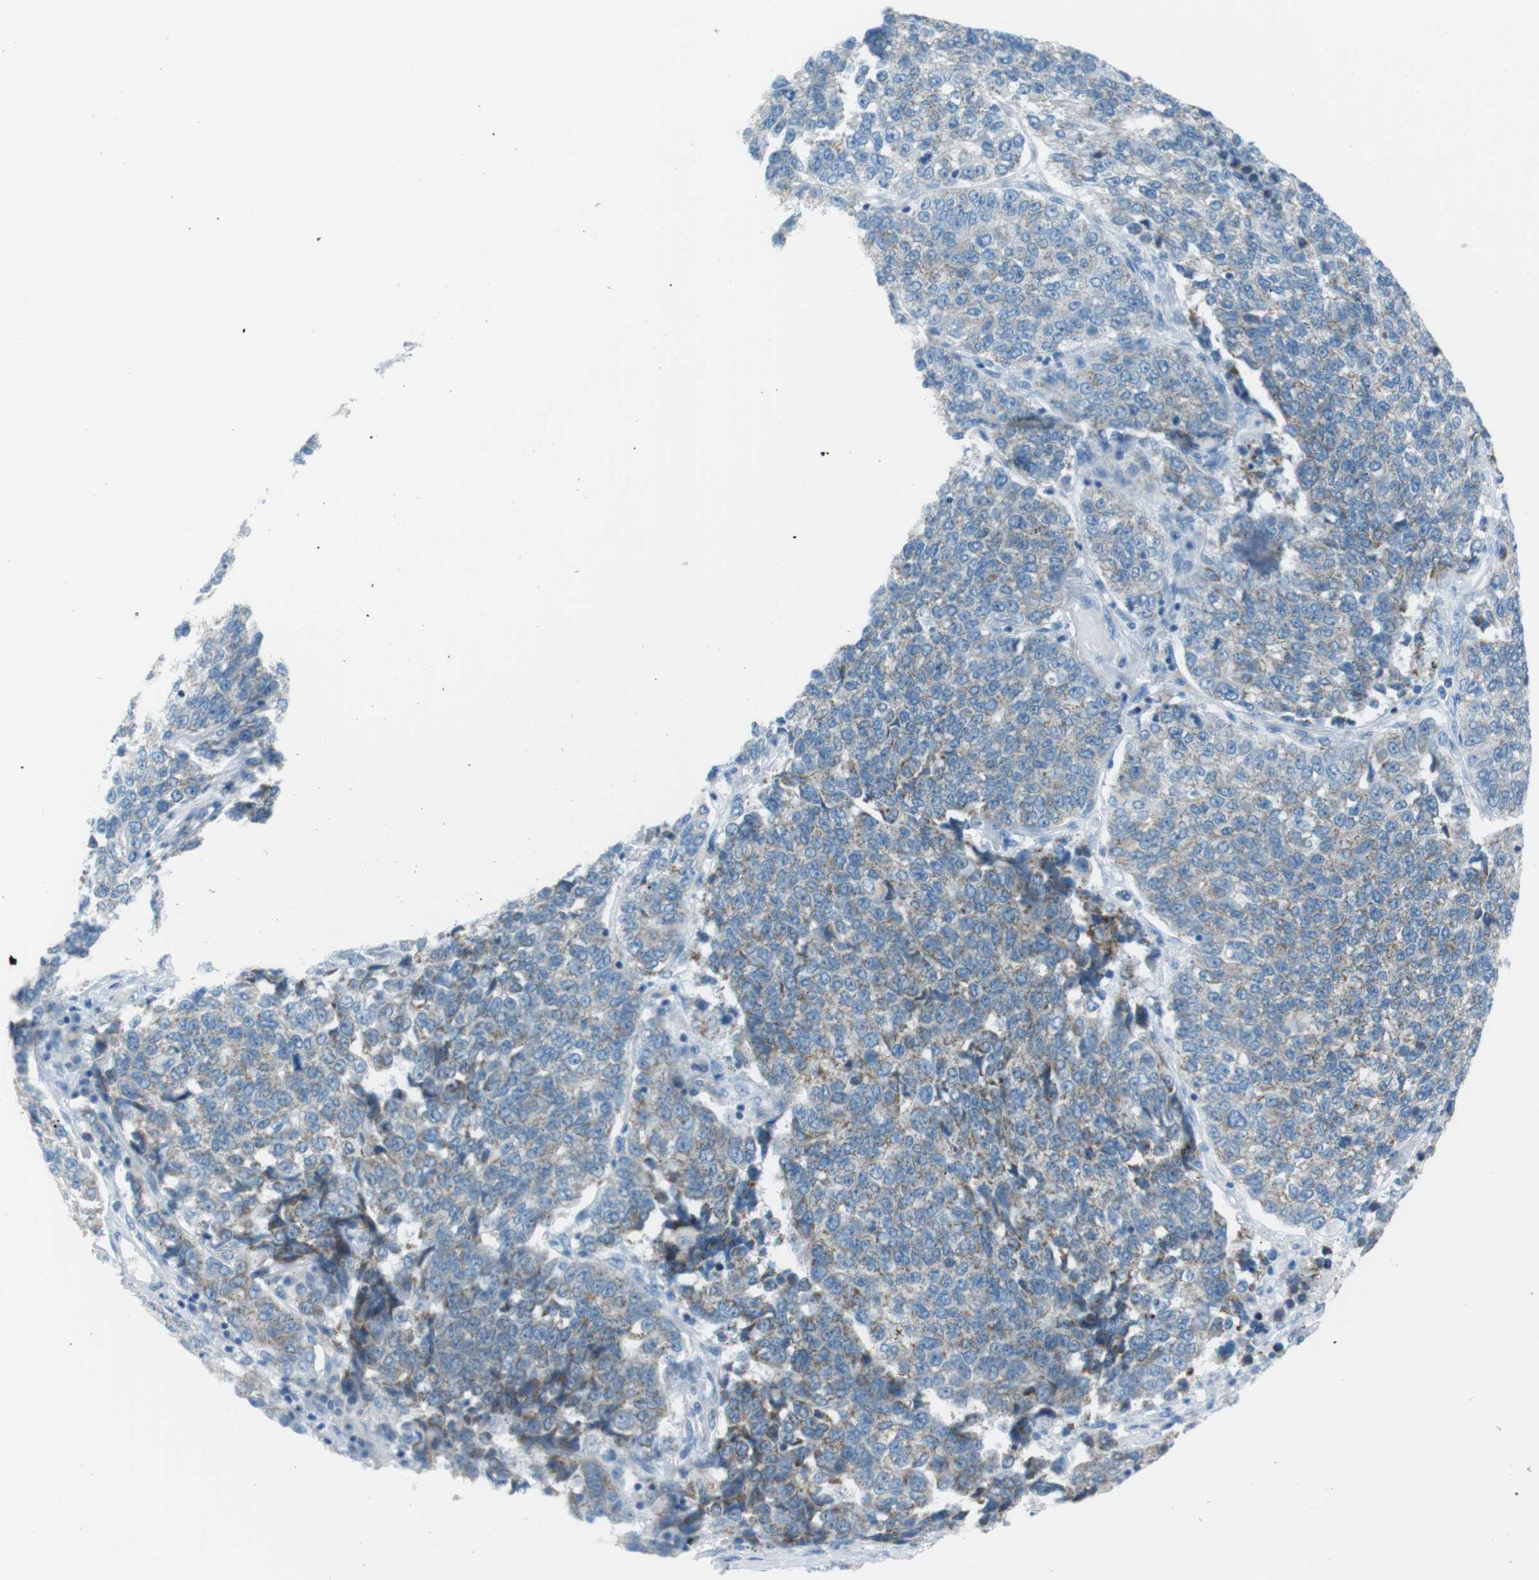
{"staining": {"intensity": "weak", "quantity": "25%-75%", "location": "cytoplasmic/membranous"}, "tissue": "lung cancer", "cell_type": "Tumor cells", "image_type": "cancer", "snomed": [{"axis": "morphology", "description": "Adenocarcinoma, NOS"}, {"axis": "topography", "description": "Lung"}], "caption": "Tumor cells display weak cytoplasmic/membranous positivity in approximately 25%-75% of cells in lung adenocarcinoma. (IHC, brightfield microscopy, high magnification).", "gene": "DNAJA3", "patient": {"sex": "male", "age": 49}}